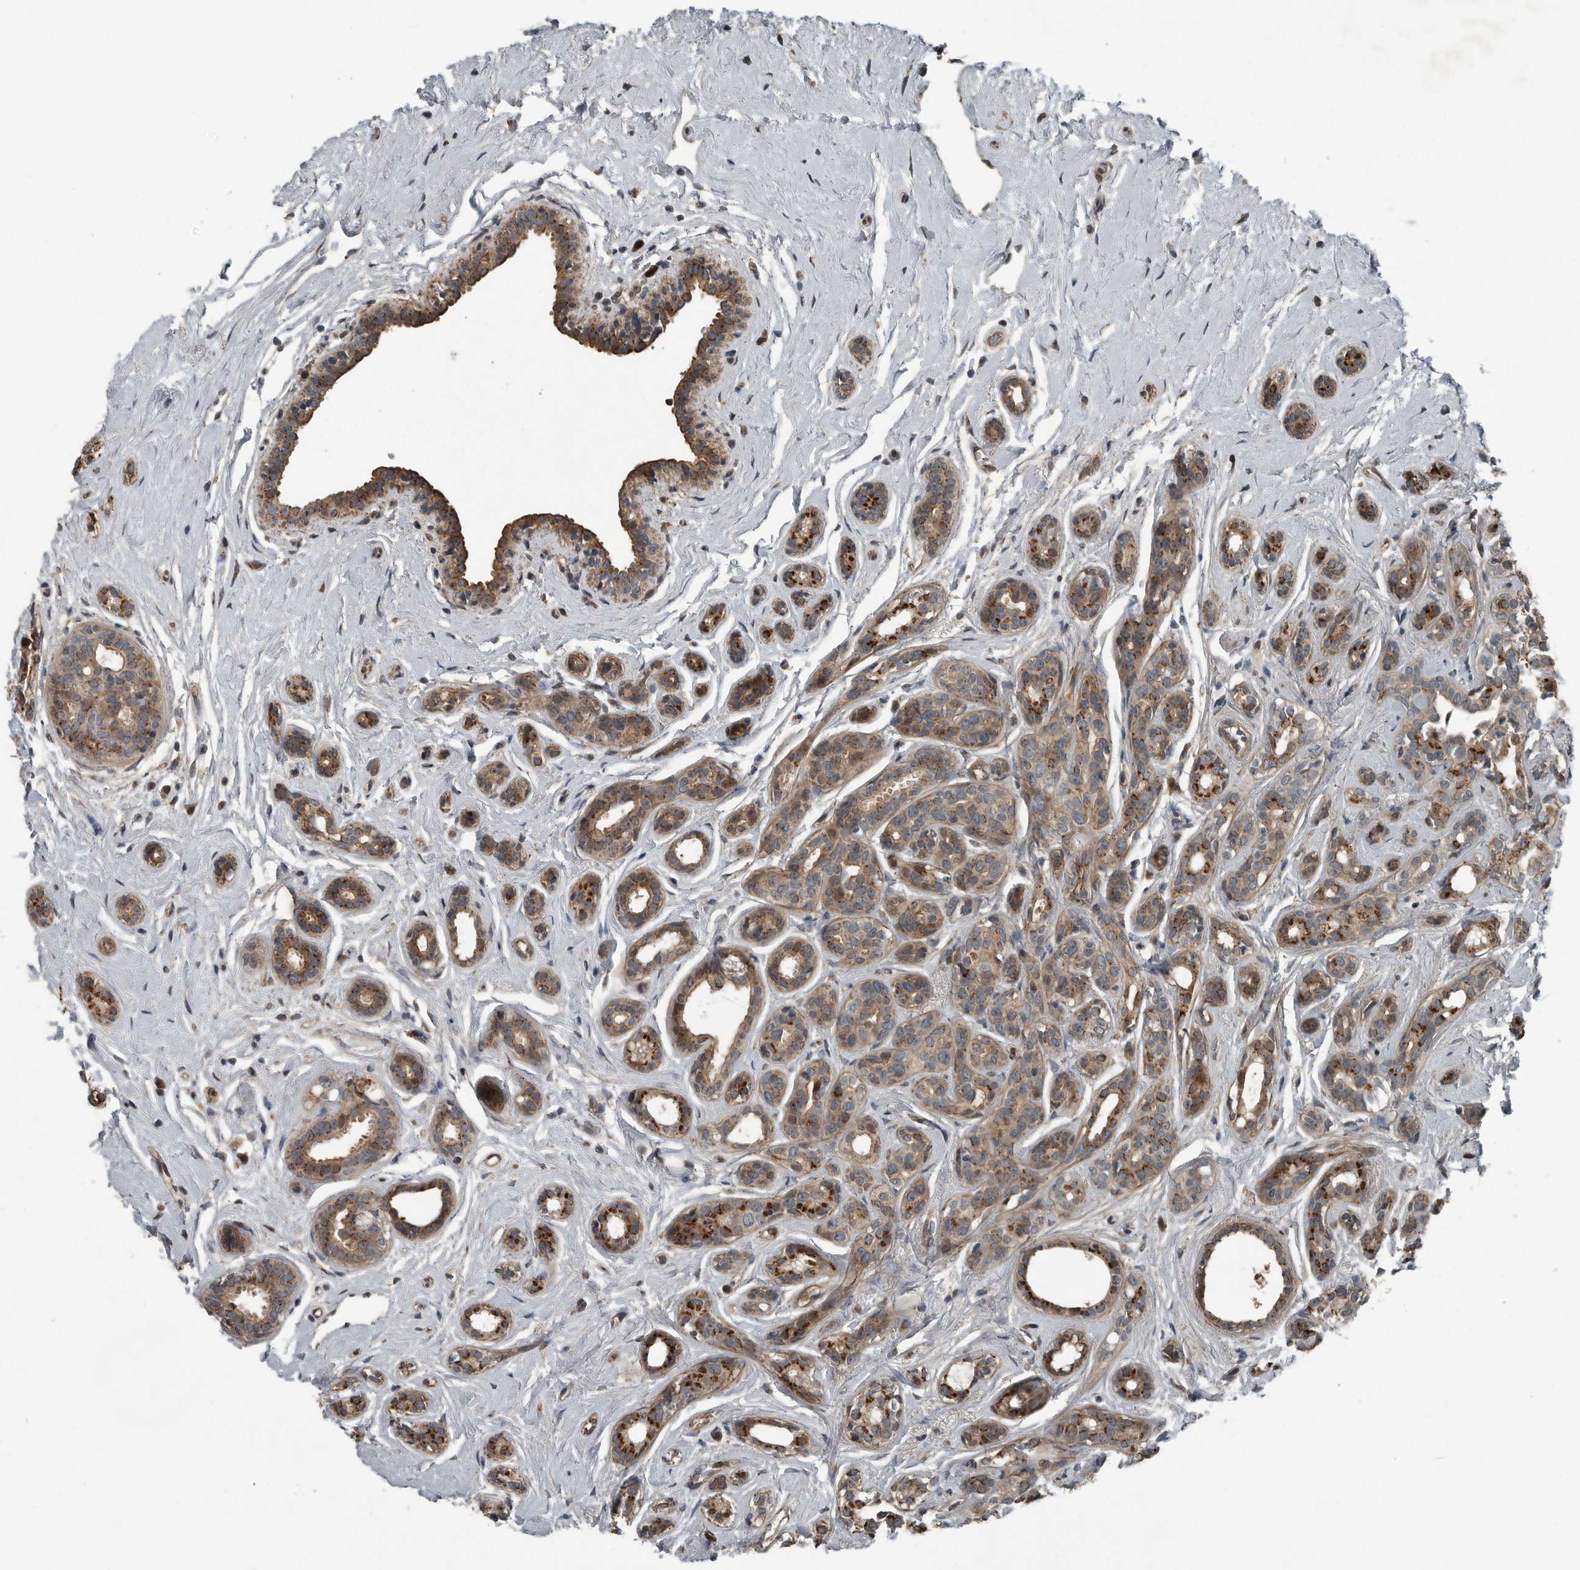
{"staining": {"intensity": "moderate", "quantity": ">75%", "location": "cytoplasmic/membranous"}, "tissue": "breast cancer", "cell_type": "Tumor cells", "image_type": "cancer", "snomed": [{"axis": "morphology", "description": "Duct carcinoma"}, {"axis": "topography", "description": "Breast"}], "caption": "A brown stain labels moderate cytoplasmic/membranous positivity of a protein in breast cancer (invasive ductal carcinoma) tumor cells.", "gene": "ZNF345", "patient": {"sex": "female", "age": 55}}